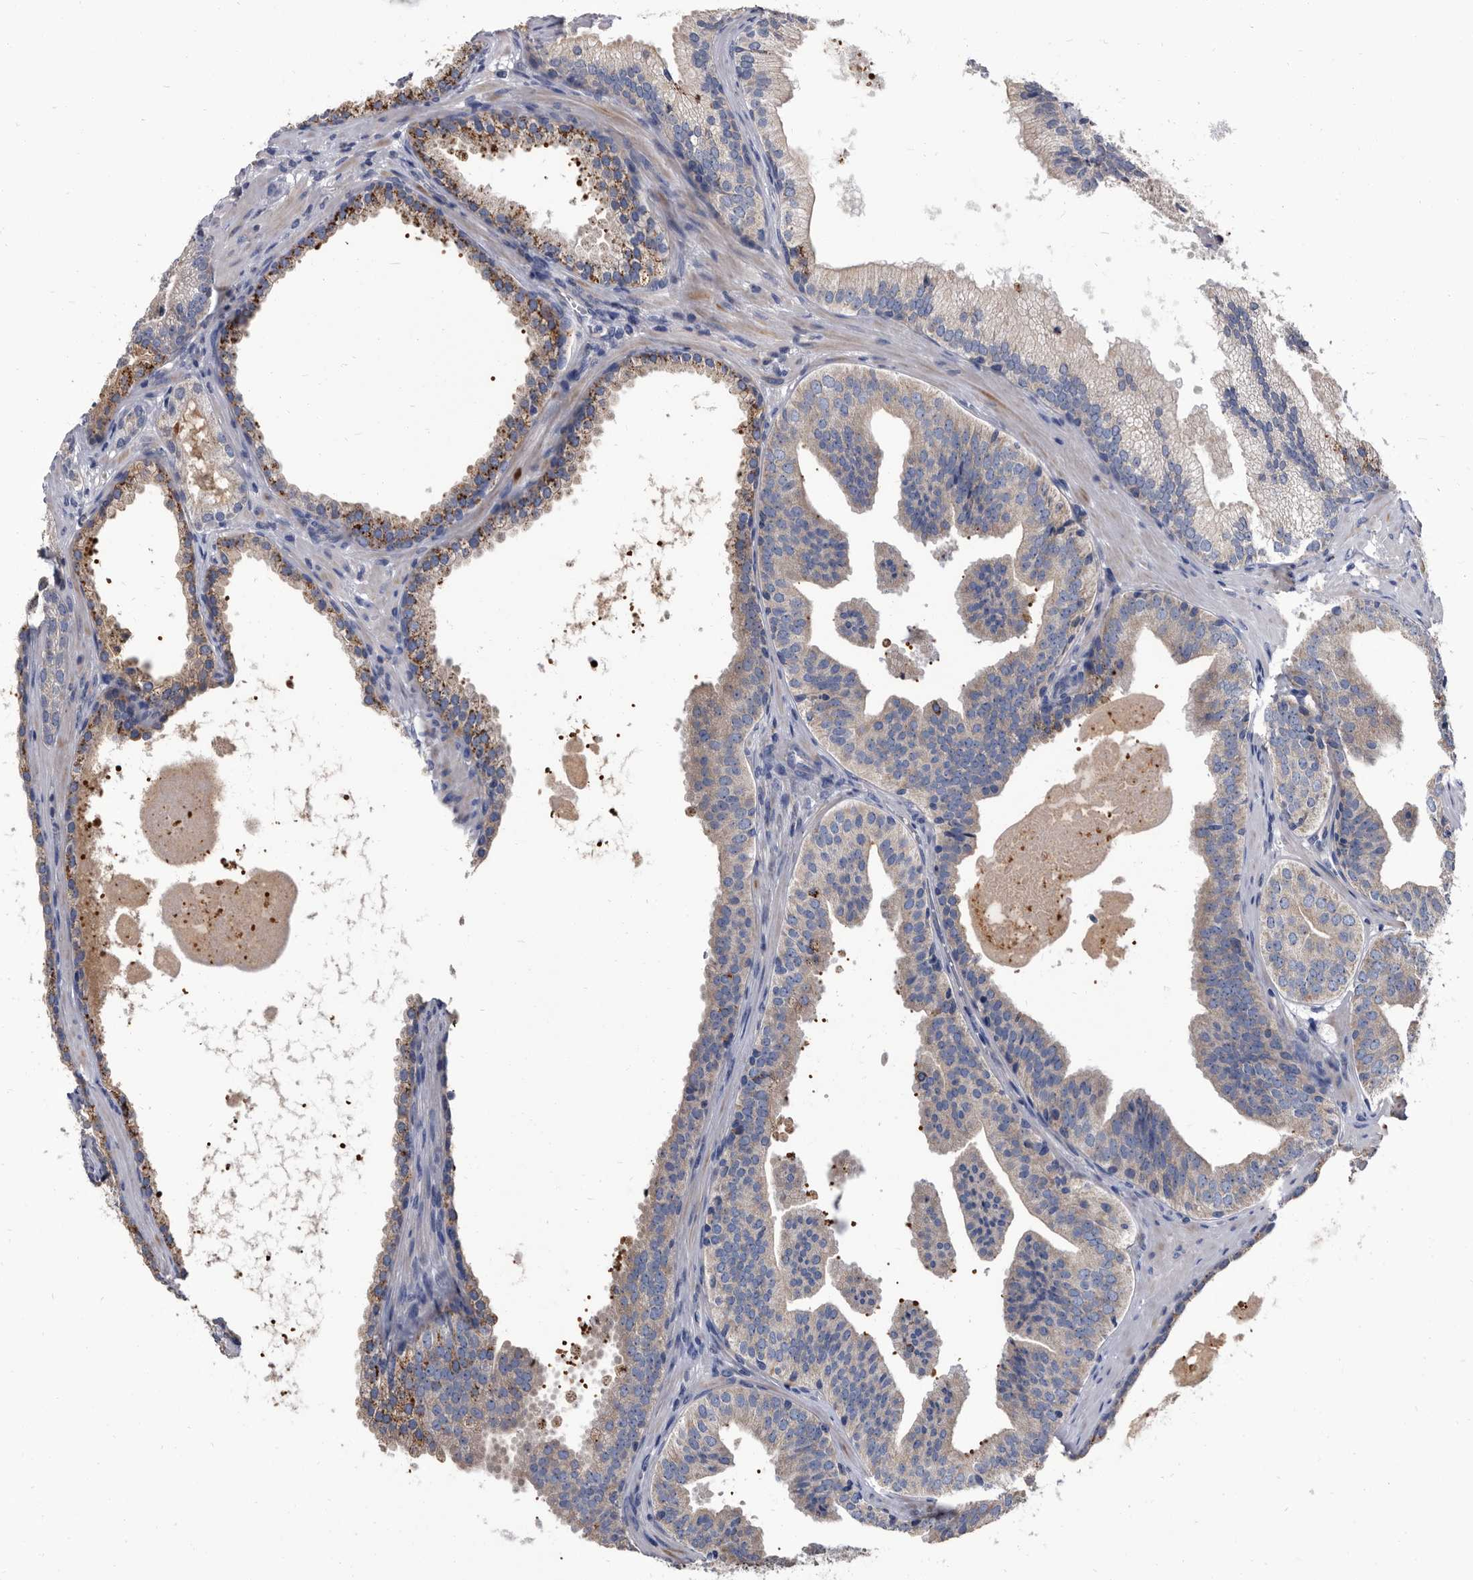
{"staining": {"intensity": "weak", "quantity": ">75%", "location": "cytoplasmic/membranous"}, "tissue": "prostate cancer", "cell_type": "Tumor cells", "image_type": "cancer", "snomed": [{"axis": "morphology", "description": "Normal morphology"}, {"axis": "morphology", "description": "Adenocarcinoma, Low grade"}, {"axis": "topography", "description": "Prostate"}], "caption": "Weak cytoplasmic/membranous positivity for a protein is seen in approximately >75% of tumor cells of prostate adenocarcinoma (low-grade) using IHC.", "gene": "DTNBP1", "patient": {"sex": "male", "age": 72}}